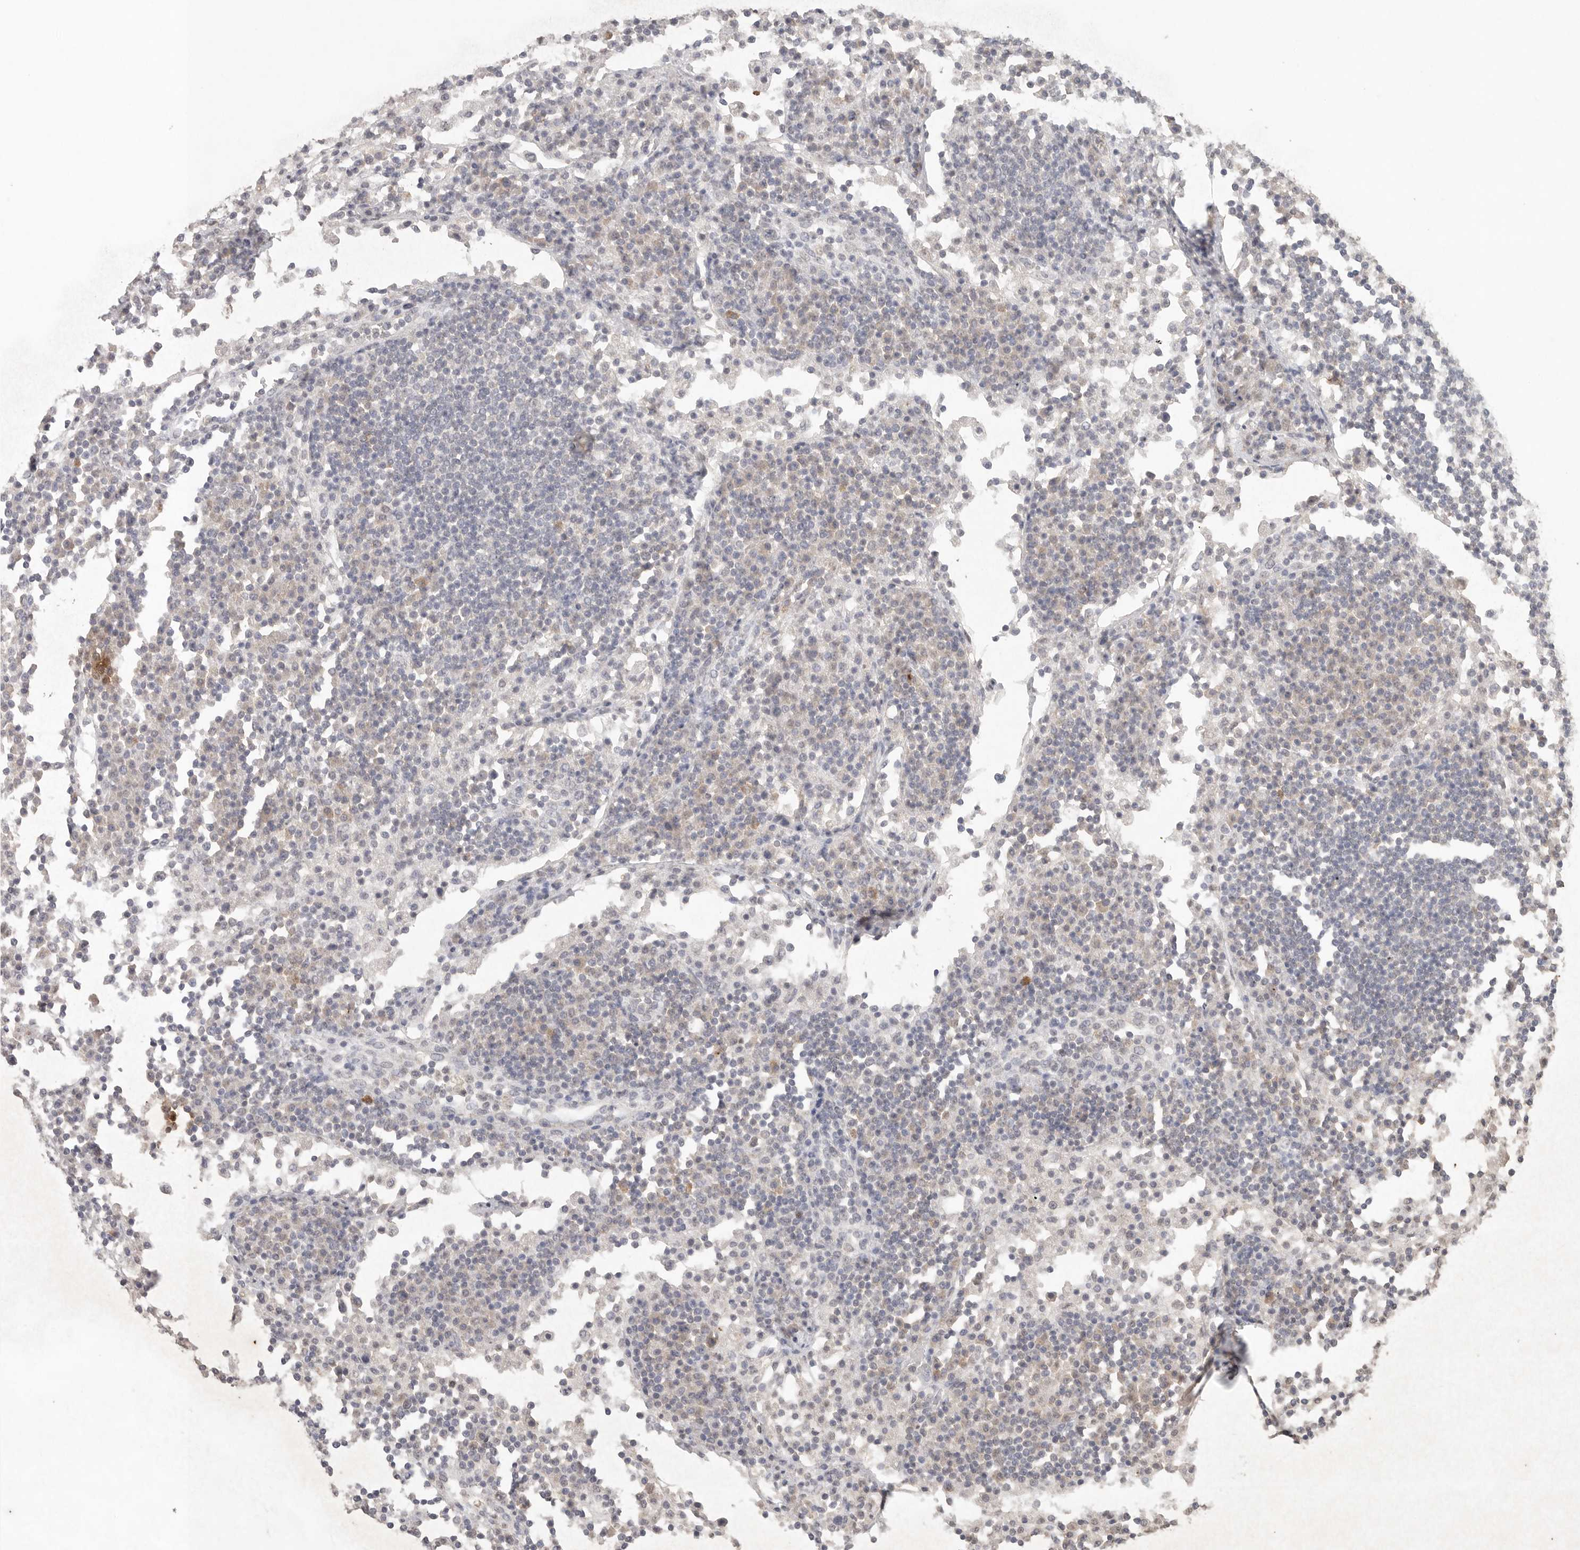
{"staining": {"intensity": "negative", "quantity": "none", "location": "none"}, "tissue": "lymph node", "cell_type": "Germinal center cells", "image_type": "normal", "snomed": [{"axis": "morphology", "description": "Normal tissue, NOS"}, {"axis": "topography", "description": "Lymph node"}], "caption": "This histopathology image is of unremarkable lymph node stained with immunohistochemistry (IHC) to label a protein in brown with the nuclei are counter-stained blue. There is no positivity in germinal center cells. (DAB immunohistochemistry (IHC), high magnification).", "gene": "KLK5", "patient": {"sex": "female", "age": 53}}